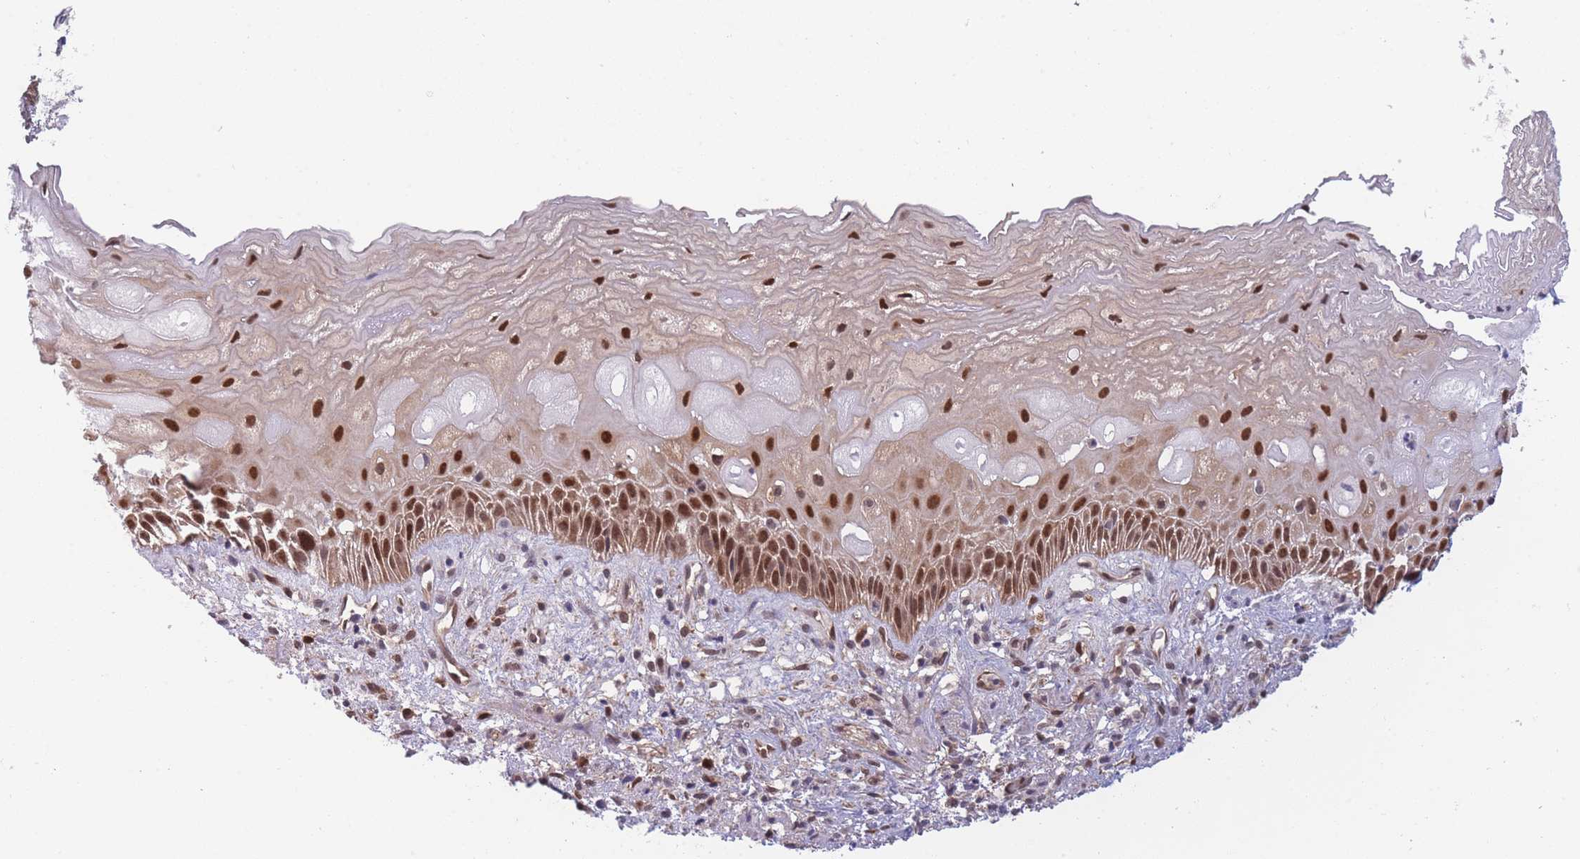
{"staining": {"intensity": "strong", "quantity": ">75%", "location": "nuclear"}, "tissue": "esophagus", "cell_type": "Squamous epithelial cells", "image_type": "normal", "snomed": [{"axis": "morphology", "description": "Normal tissue, NOS"}, {"axis": "topography", "description": "Esophagus"}], "caption": "Brown immunohistochemical staining in normal human esophagus displays strong nuclear positivity in approximately >75% of squamous epithelial cells. (DAB (3,3'-diaminobenzidine) IHC, brown staining for protein, blue staining for nuclei).", "gene": "NSFL1C", "patient": {"sex": "male", "age": 60}}